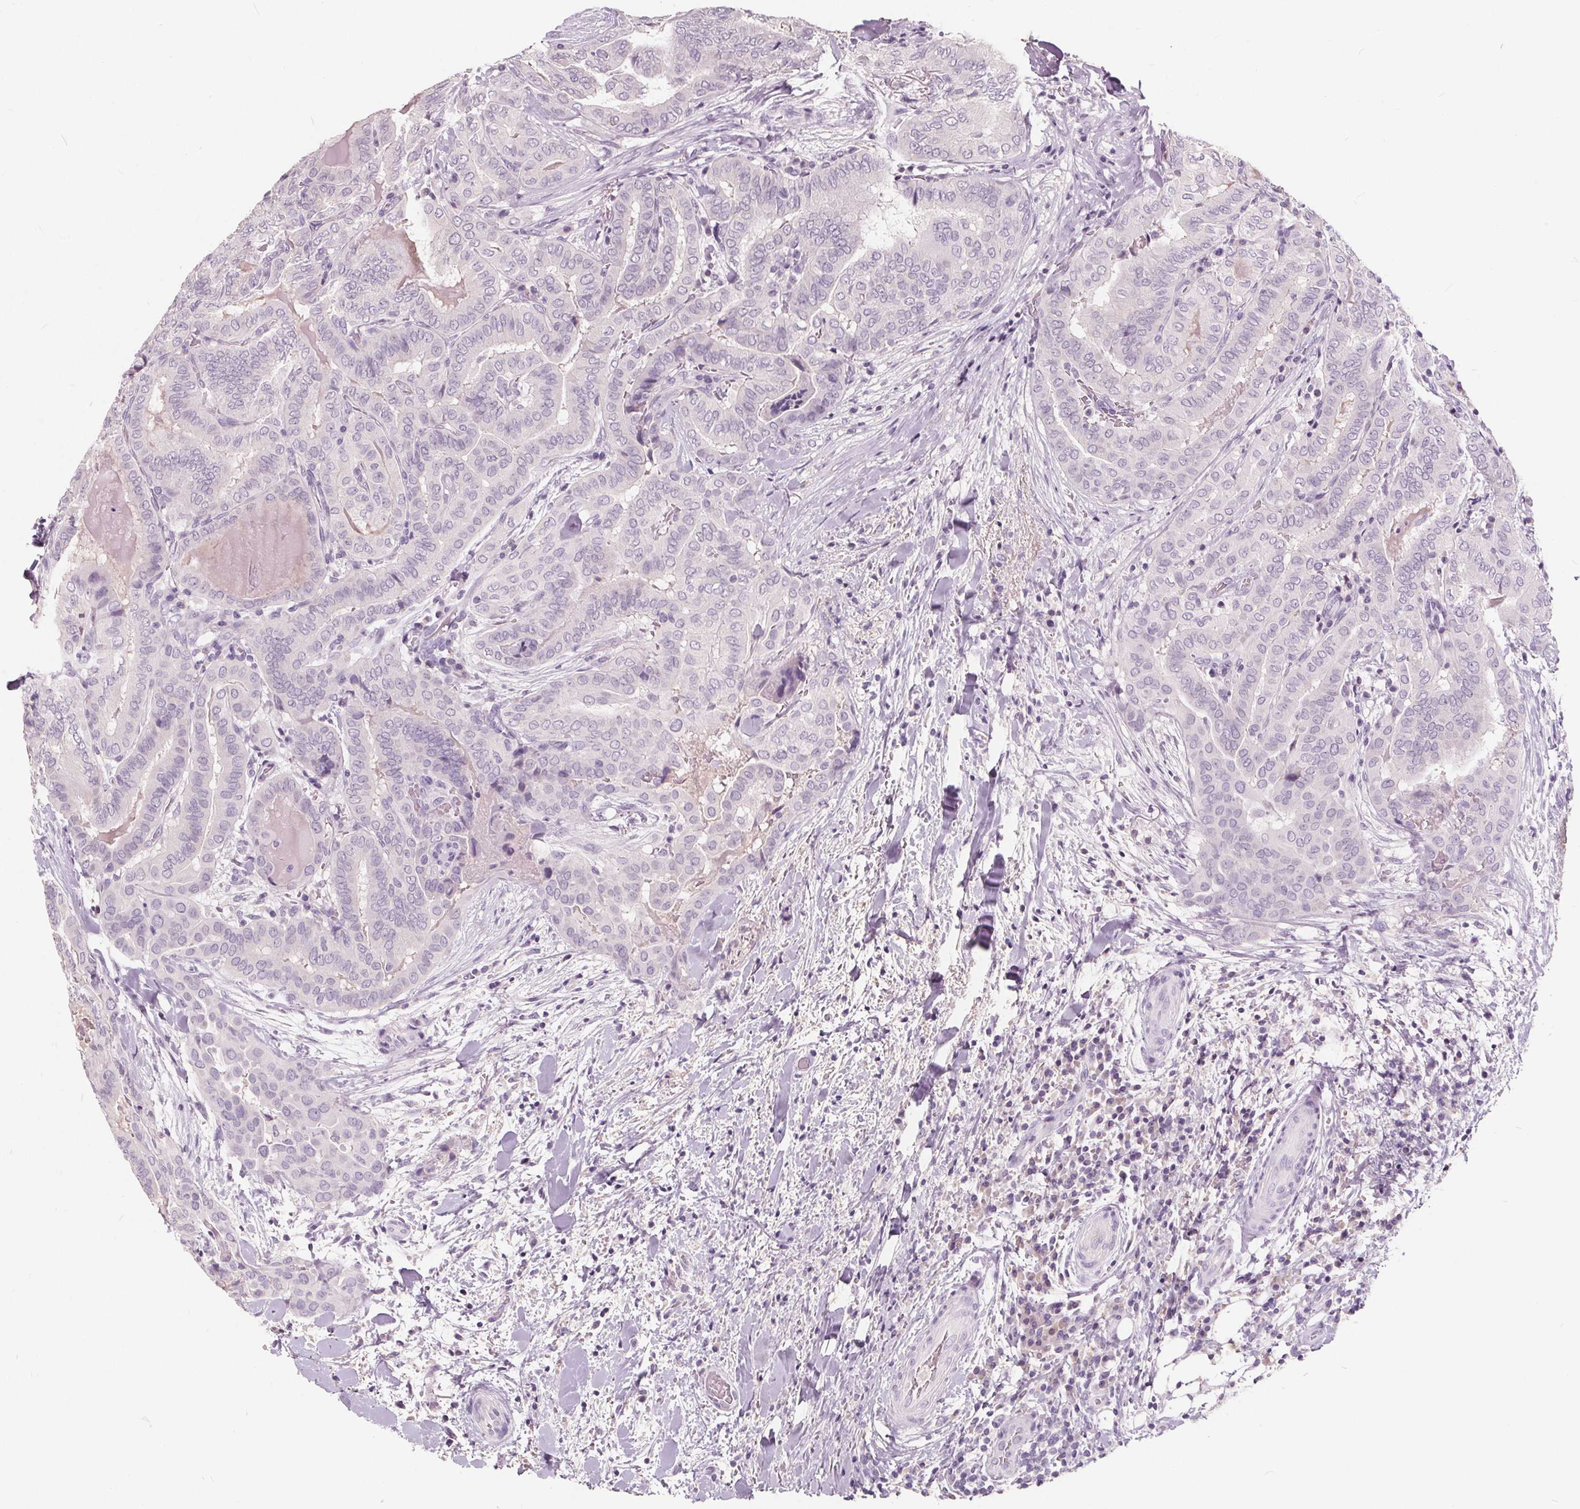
{"staining": {"intensity": "negative", "quantity": "none", "location": "none"}, "tissue": "thyroid cancer", "cell_type": "Tumor cells", "image_type": "cancer", "snomed": [{"axis": "morphology", "description": "Papillary adenocarcinoma, NOS"}, {"axis": "topography", "description": "Thyroid gland"}], "caption": "A high-resolution micrograph shows immunohistochemistry staining of thyroid cancer, which demonstrates no significant staining in tumor cells. The staining is performed using DAB (3,3'-diaminobenzidine) brown chromogen with nuclei counter-stained in using hematoxylin.", "gene": "PLA2G2E", "patient": {"sex": "female", "age": 61}}